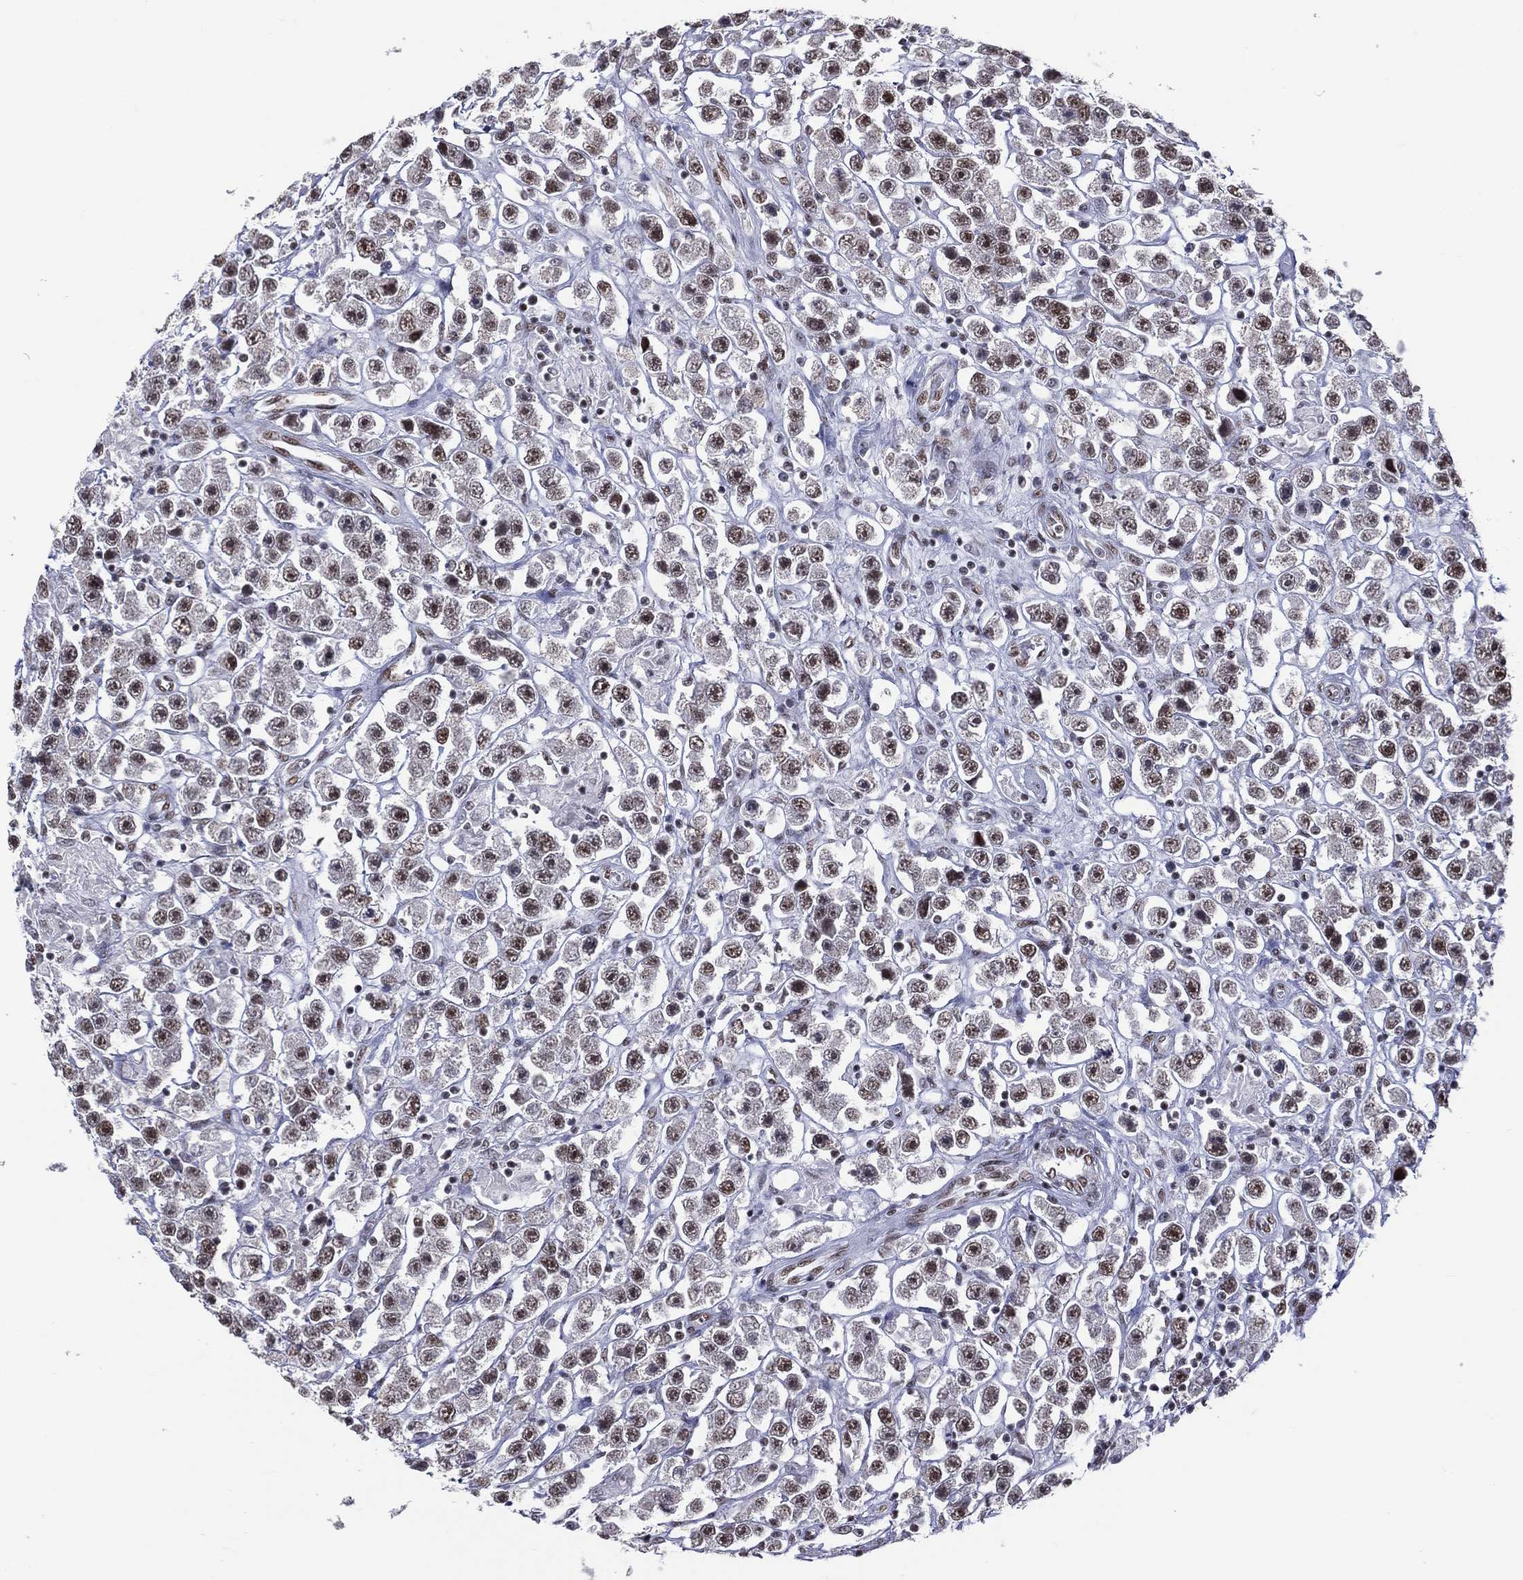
{"staining": {"intensity": "strong", "quantity": "25%-75%", "location": "nuclear"}, "tissue": "testis cancer", "cell_type": "Tumor cells", "image_type": "cancer", "snomed": [{"axis": "morphology", "description": "Seminoma, NOS"}, {"axis": "topography", "description": "Testis"}], "caption": "A histopathology image of human testis cancer stained for a protein exhibits strong nuclear brown staining in tumor cells.", "gene": "ZNF7", "patient": {"sex": "male", "age": 45}}